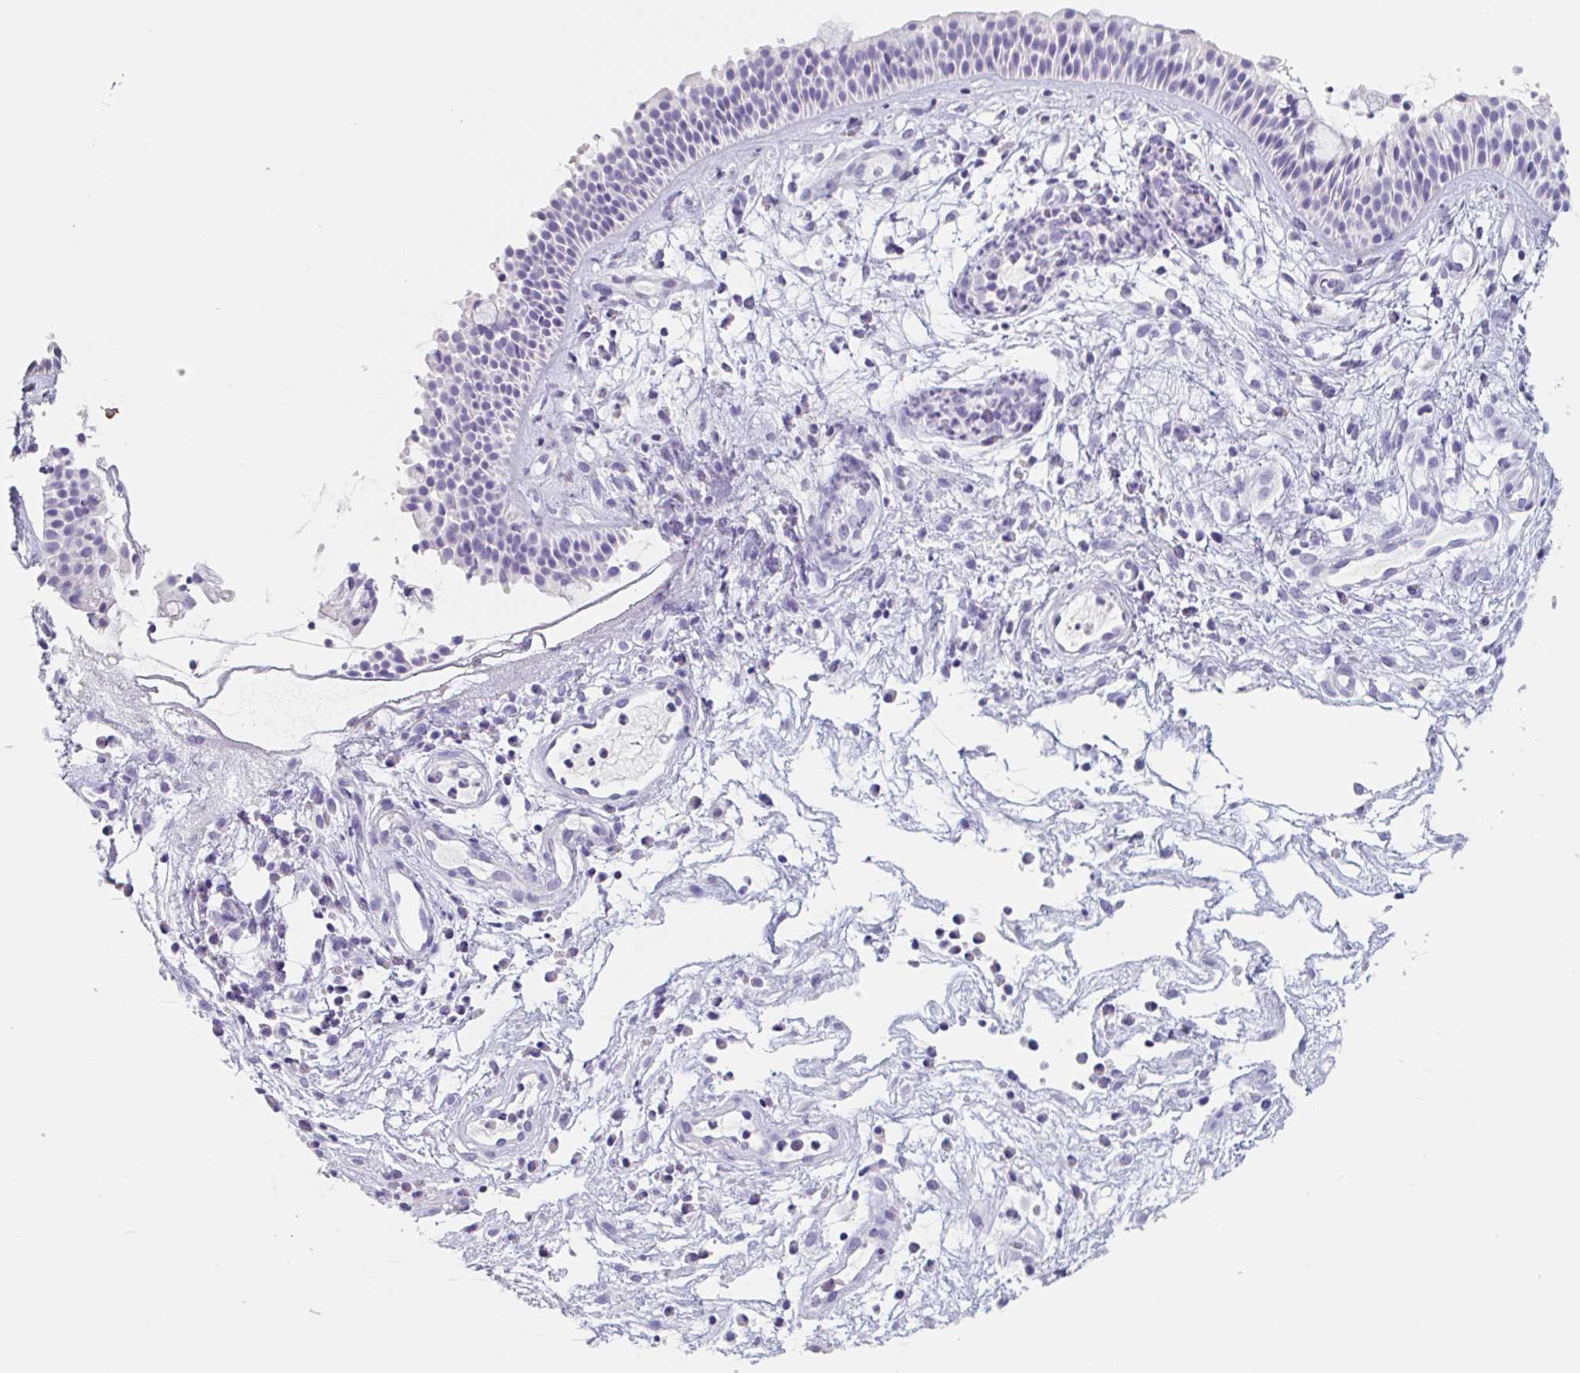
{"staining": {"intensity": "negative", "quantity": "none", "location": "none"}, "tissue": "nasopharynx", "cell_type": "Respiratory epithelial cells", "image_type": "normal", "snomed": [{"axis": "morphology", "description": "Normal tissue, NOS"}, {"axis": "topography", "description": "Nasopharynx"}], "caption": "Immunohistochemical staining of unremarkable nasopharynx shows no significant expression in respiratory epithelial cells.", "gene": "EMC4", "patient": {"sex": "male", "age": 56}}